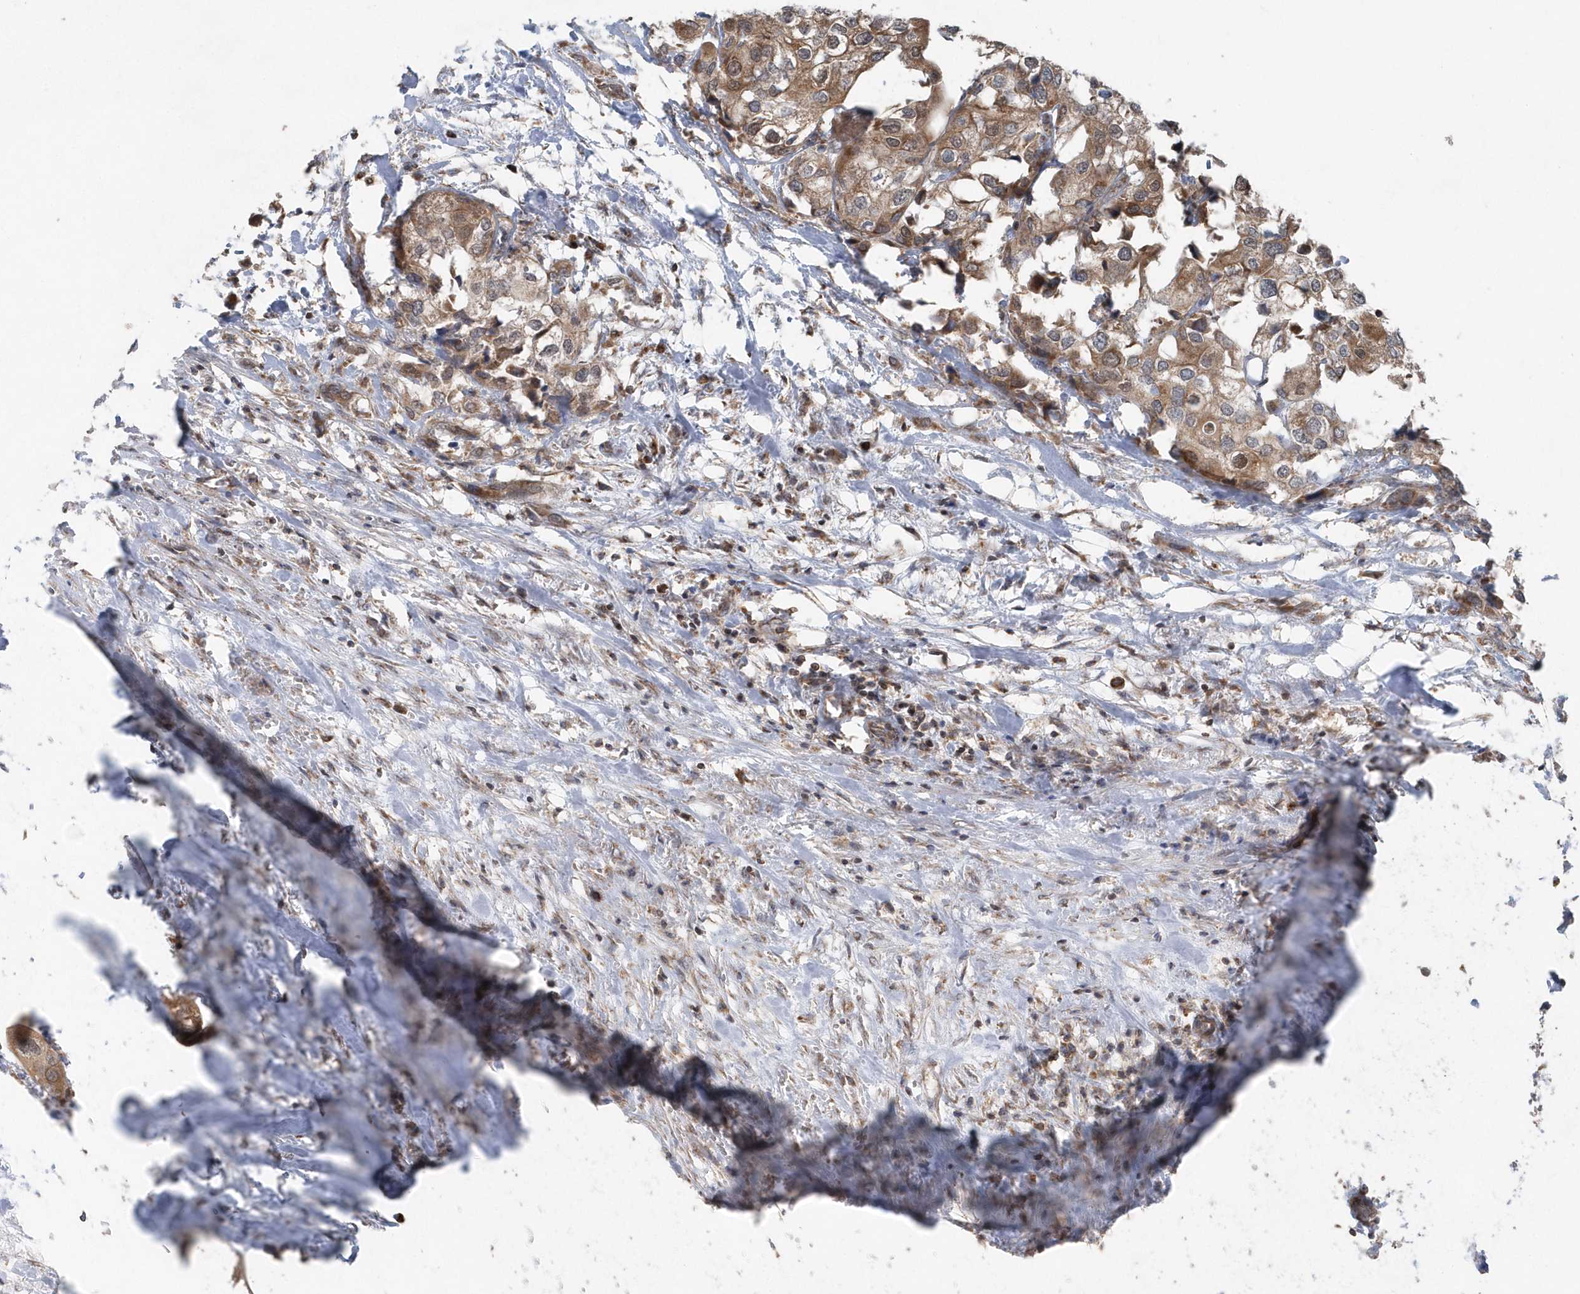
{"staining": {"intensity": "moderate", "quantity": ">75%", "location": "cytoplasmic/membranous"}, "tissue": "urothelial cancer", "cell_type": "Tumor cells", "image_type": "cancer", "snomed": [{"axis": "morphology", "description": "Urothelial carcinoma, High grade"}, {"axis": "topography", "description": "Urinary bladder"}], "caption": "Immunohistochemistry of urothelial cancer displays medium levels of moderate cytoplasmic/membranous staining in about >75% of tumor cells.", "gene": "PPP1R7", "patient": {"sex": "male", "age": 64}}